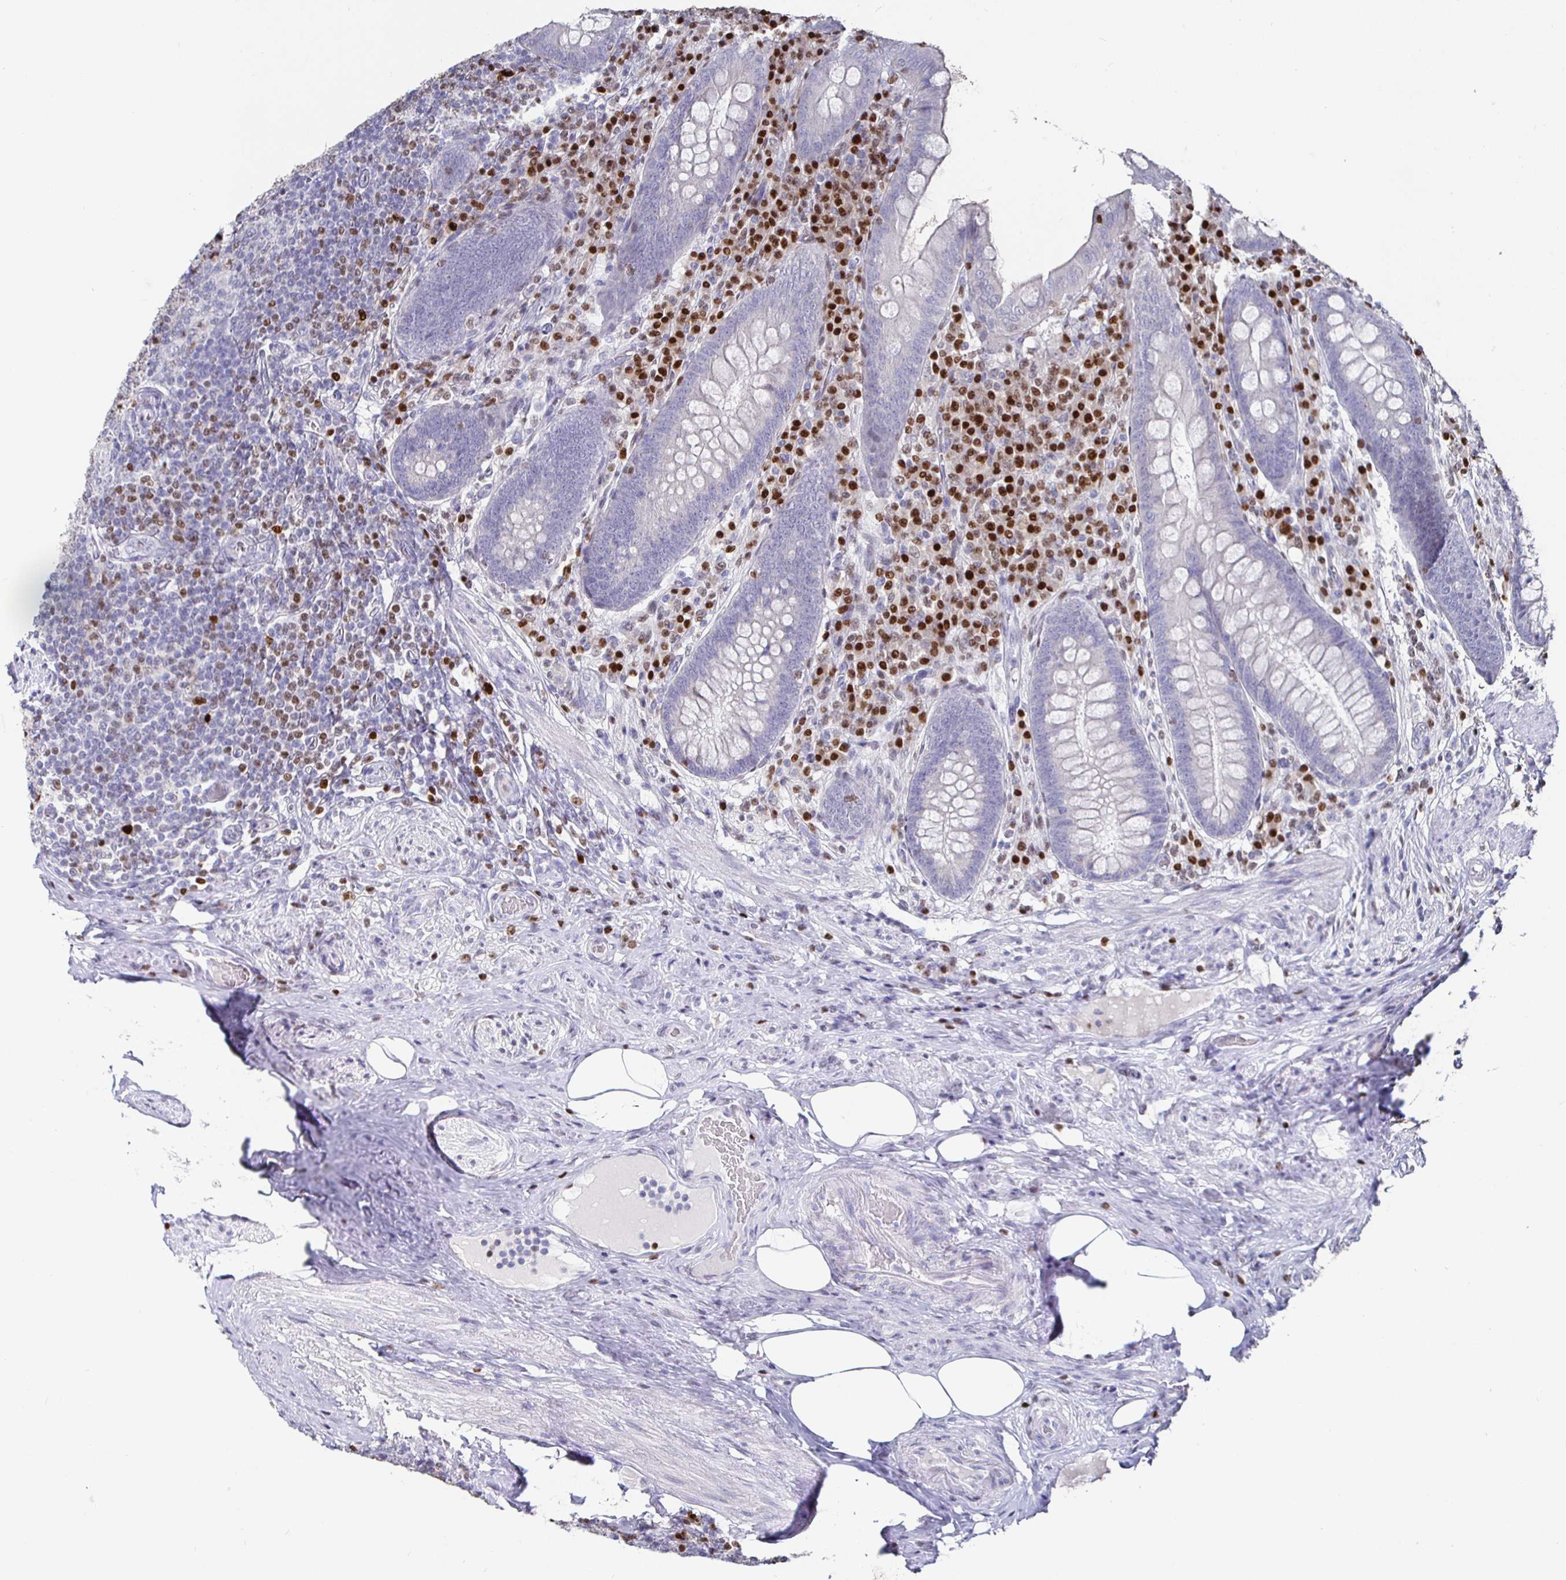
{"staining": {"intensity": "negative", "quantity": "none", "location": "none"}, "tissue": "appendix", "cell_type": "Glandular cells", "image_type": "normal", "snomed": [{"axis": "morphology", "description": "Normal tissue, NOS"}, {"axis": "topography", "description": "Appendix"}], "caption": "Immunohistochemical staining of normal human appendix shows no significant expression in glandular cells. (IHC, brightfield microscopy, high magnification).", "gene": "RUNX2", "patient": {"sex": "male", "age": 71}}